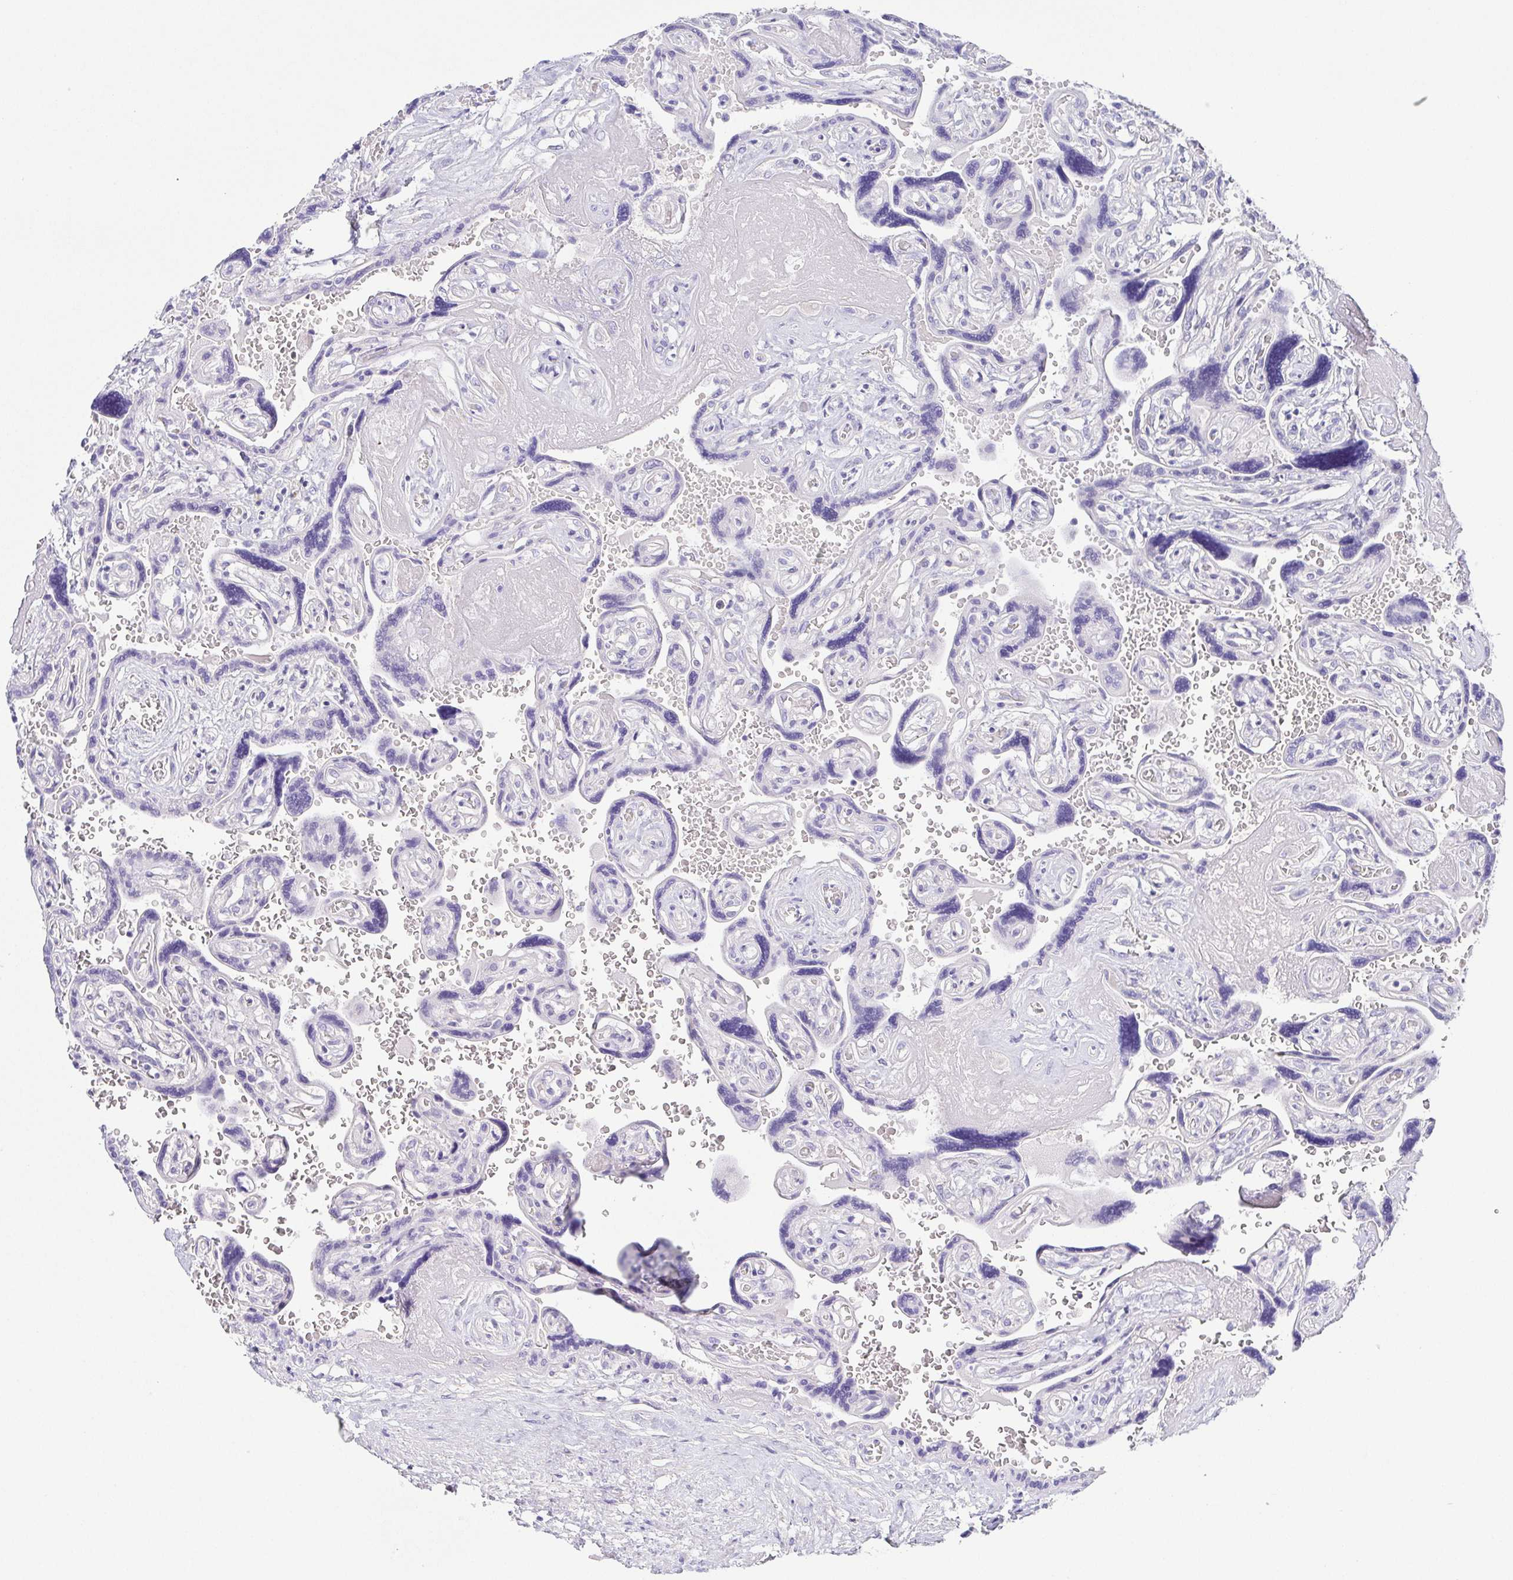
{"staining": {"intensity": "negative", "quantity": "none", "location": "none"}, "tissue": "placenta", "cell_type": "Decidual cells", "image_type": "normal", "snomed": [{"axis": "morphology", "description": "Normal tissue, NOS"}, {"axis": "topography", "description": "Placenta"}], "caption": "Protein analysis of benign placenta exhibits no significant expression in decidual cells. (Stains: DAB immunohistochemistry with hematoxylin counter stain, Microscopy: brightfield microscopy at high magnification).", "gene": "PKDREJ", "patient": {"sex": "female", "age": 32}}